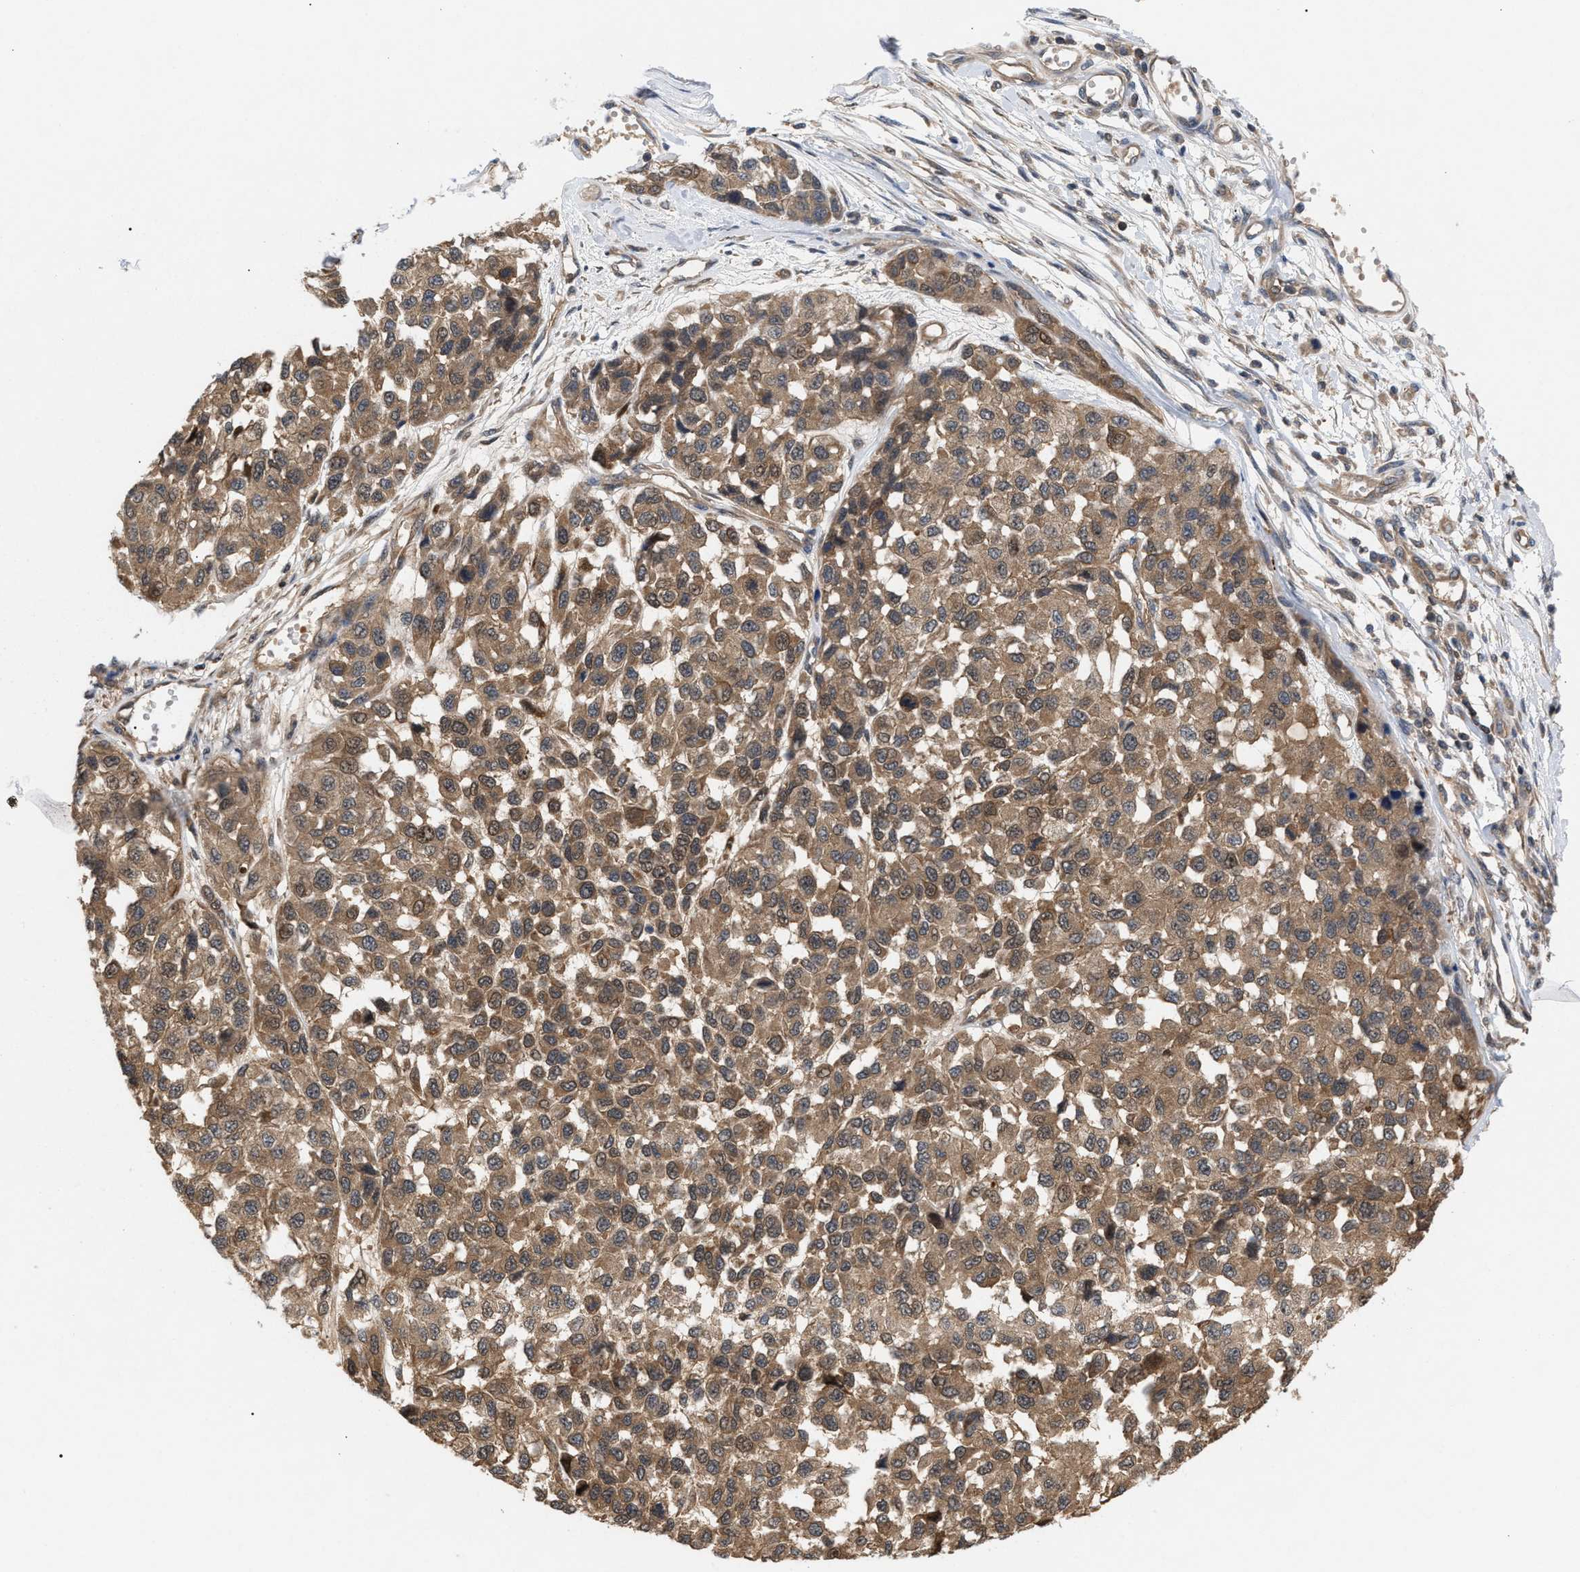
{"staining": {"intensity": "moderate", "quantity": ">75%", "location": "cytoplasmic/membranous"}, "tissue": "melanoma", "cell_type": "Tumor cells", "image_type": "cancer", "snomed": [{"axis": "morphology", "description": "Malignant melanoma, NOS"}, {"axis": "topography", "description": "Skin"}], "caption": "Brown immunohistochemical staining in human melanoma exhibits moderate cytoplasmic/membranous expression in approximately >75% of tumor cells.", "gene": "GLOD4", "patient": {"sex": "male", "age": 62}}